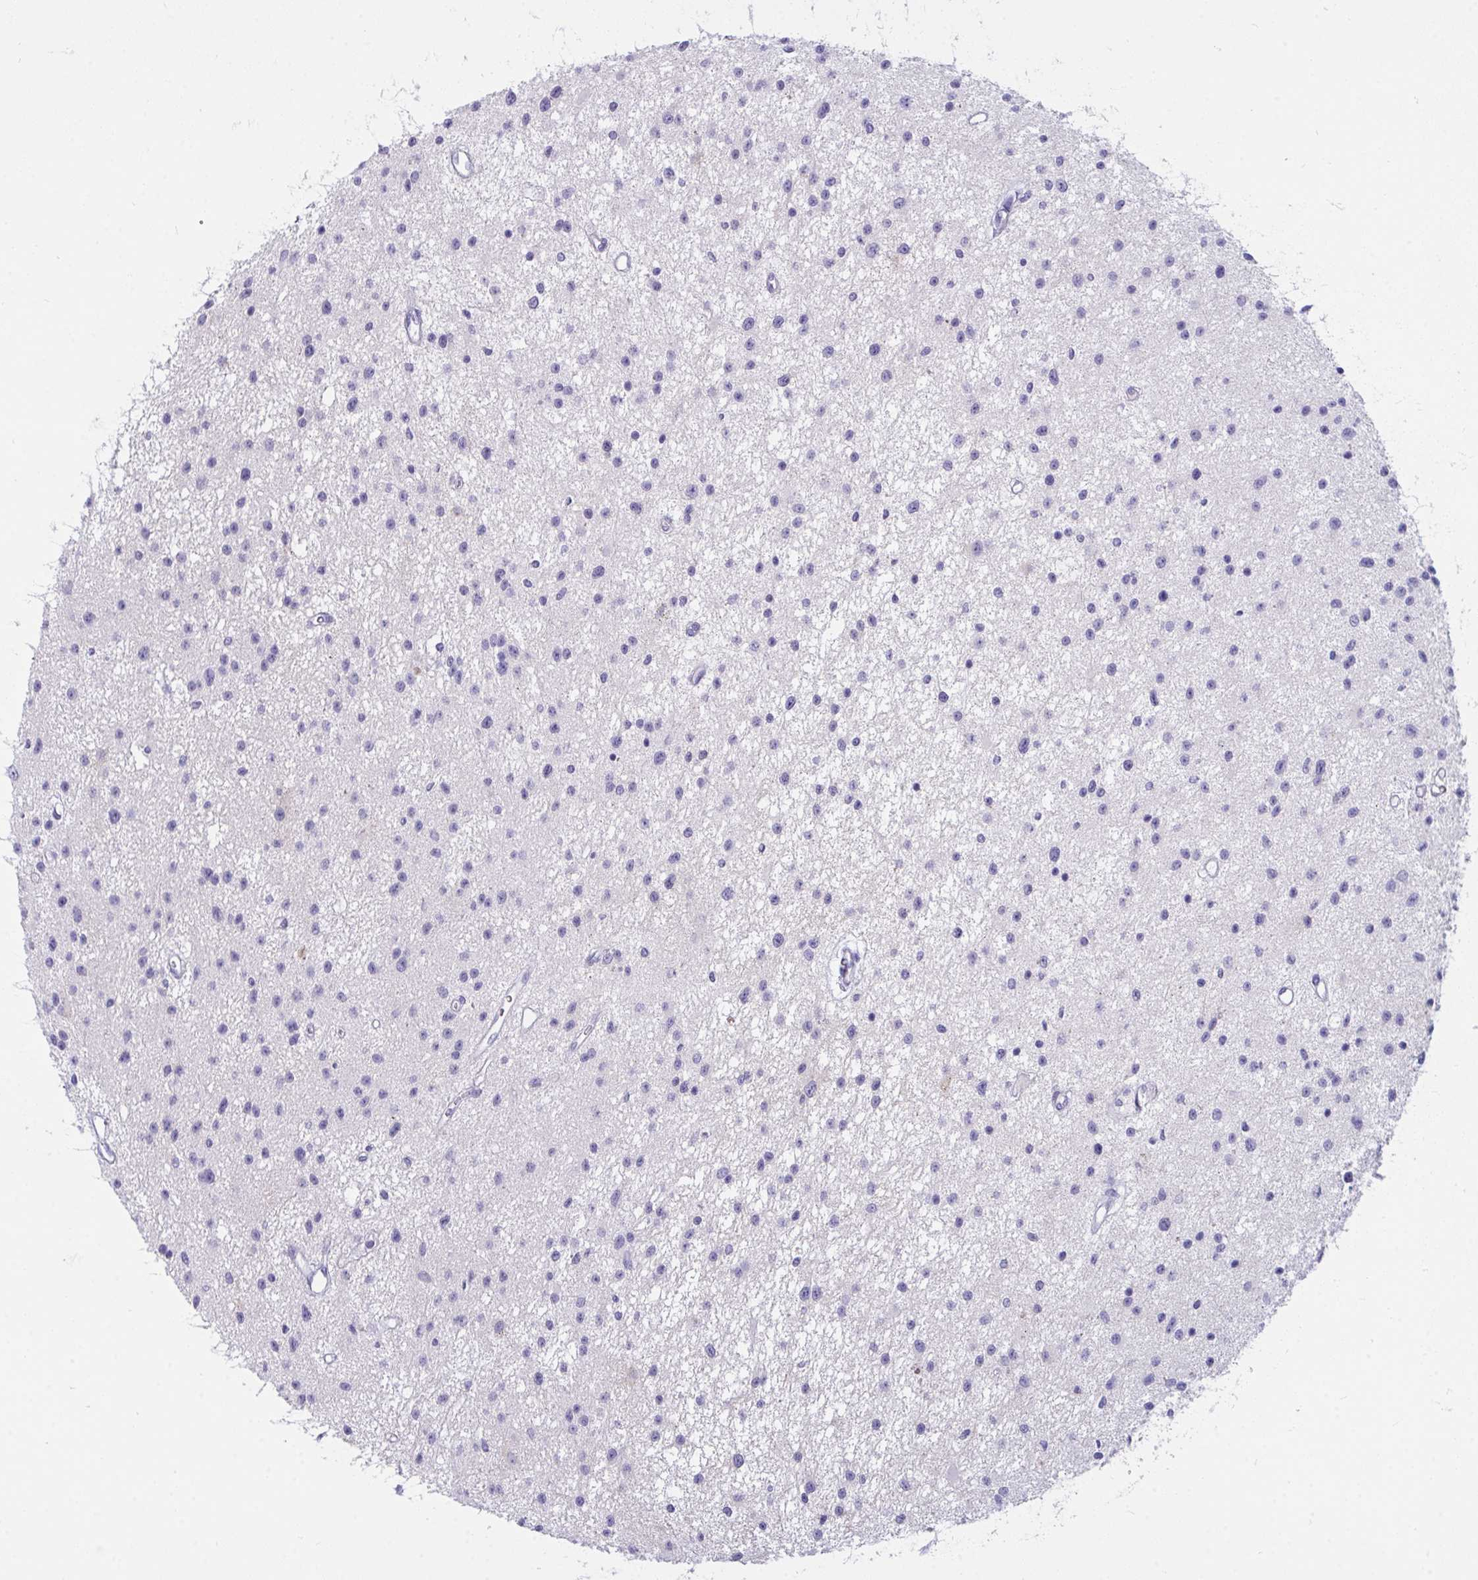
{"staining": {"intensity": "negative", "quantity": "none", "location": "none"}, "tissue": "glioma", "cell_type": "Tumor cells", "image_type": "cancer", "snomed": [{"axis": "morphology", "description": "Glioma, malignant, Low grade"}, {"axis": "topography", "description": "Brain"}], "caption": "Immunohistochemical staining of malignant low-grade glioma displays no significant staining in tumor cells.", "gene": "SEMA6B", "patient": {"sex": "male", "age": 43}}